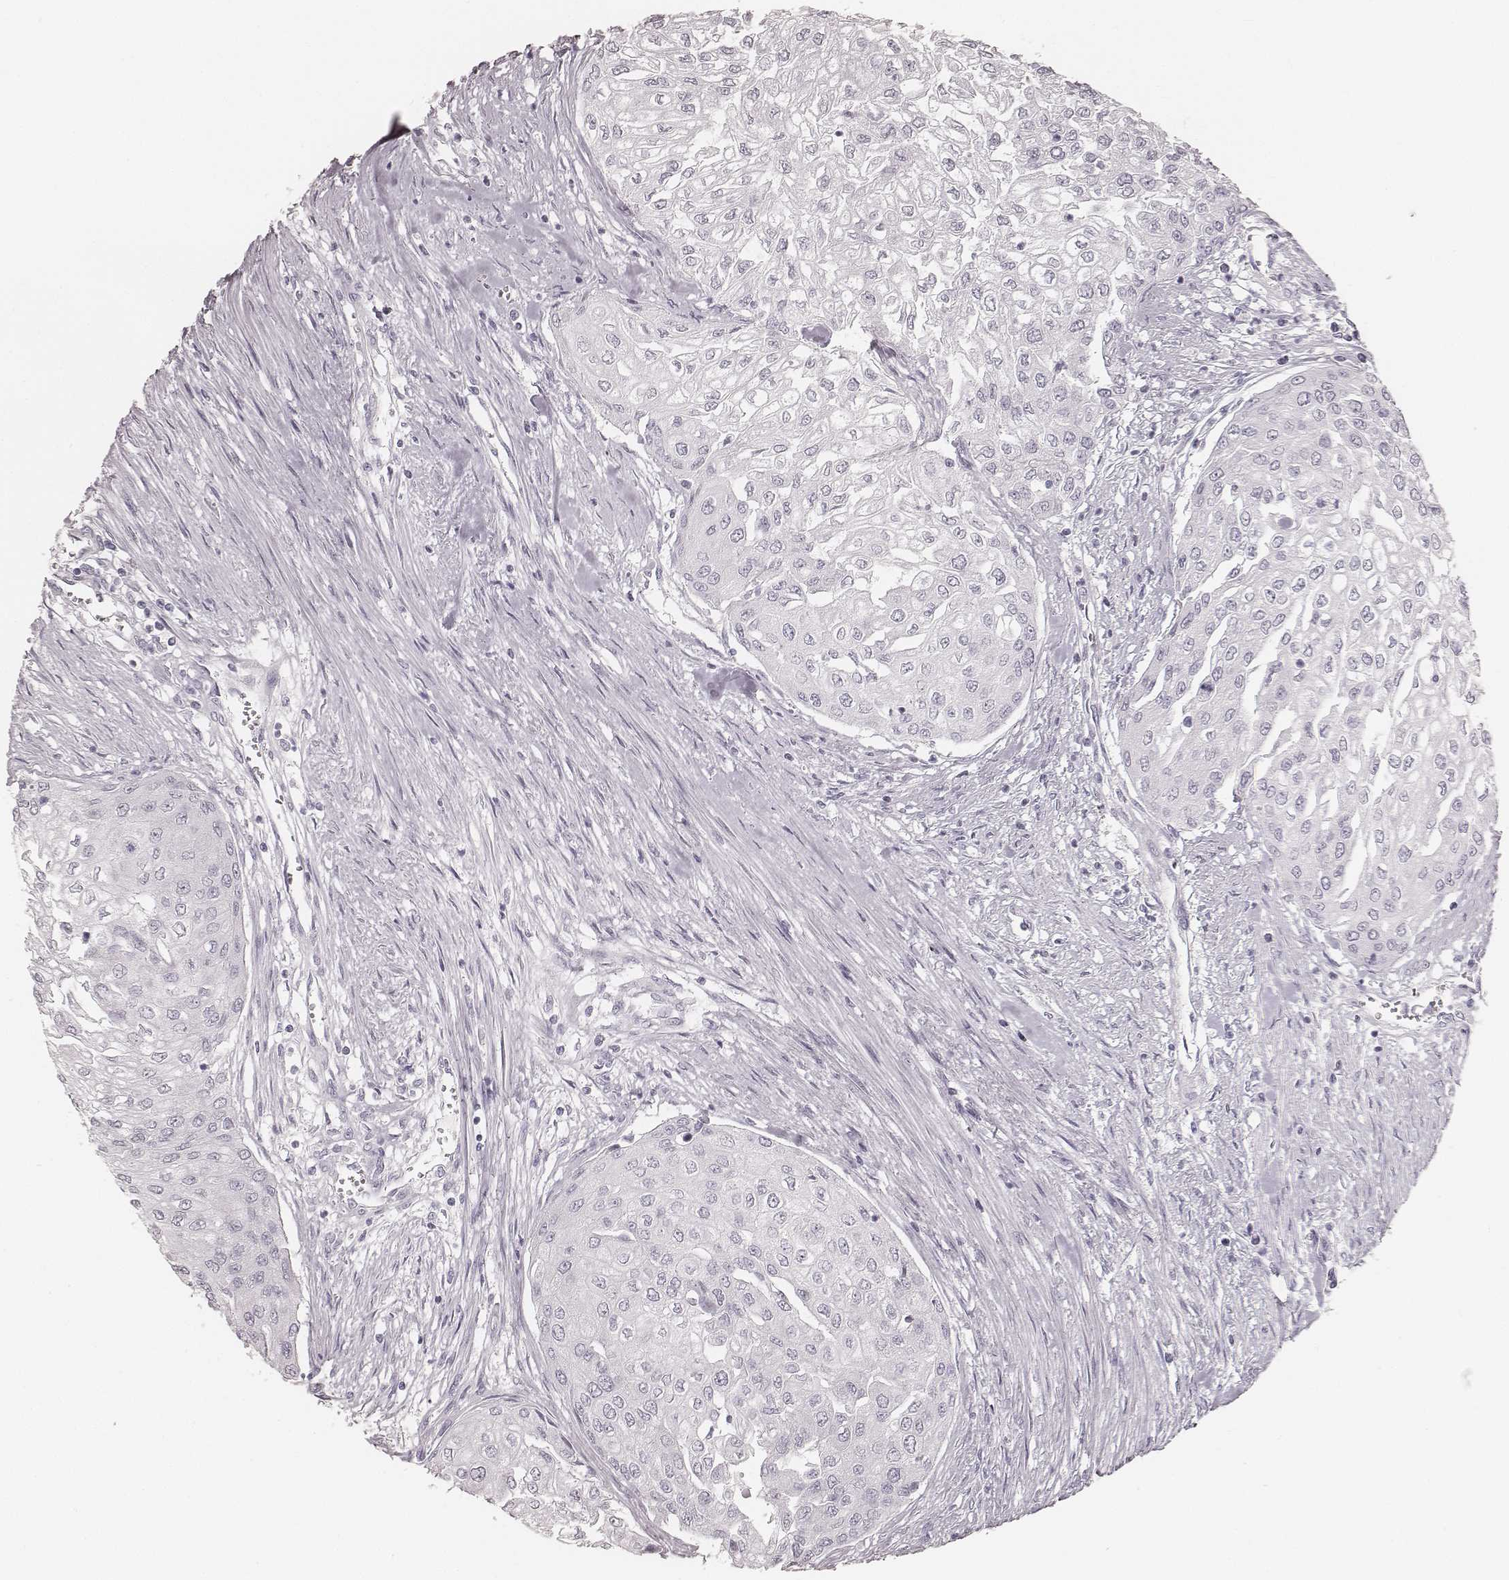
{"staining": {"intensity": "negative", "quantity": "none", "location": "none"}, "tissue": "urothelial cancer", "cell_type": "Tumor cells", "image_type": "cancer", "snomed": [{"axis": "morphology", "description": "Urothelial carcinoma, High grade"}, {"axis": "topography", "description": "Urinary bladder"}], "caption": "Urothelial cancer was stained to show a protein in brown. There is no significant expression in tumor cells. (Brightfield microscopy of DAB (3,3'-diaminobenzidine) immunohistochemistry at high magnification).", "gene": "KRT34", "patient": {"sex": "male", "age": 62}}